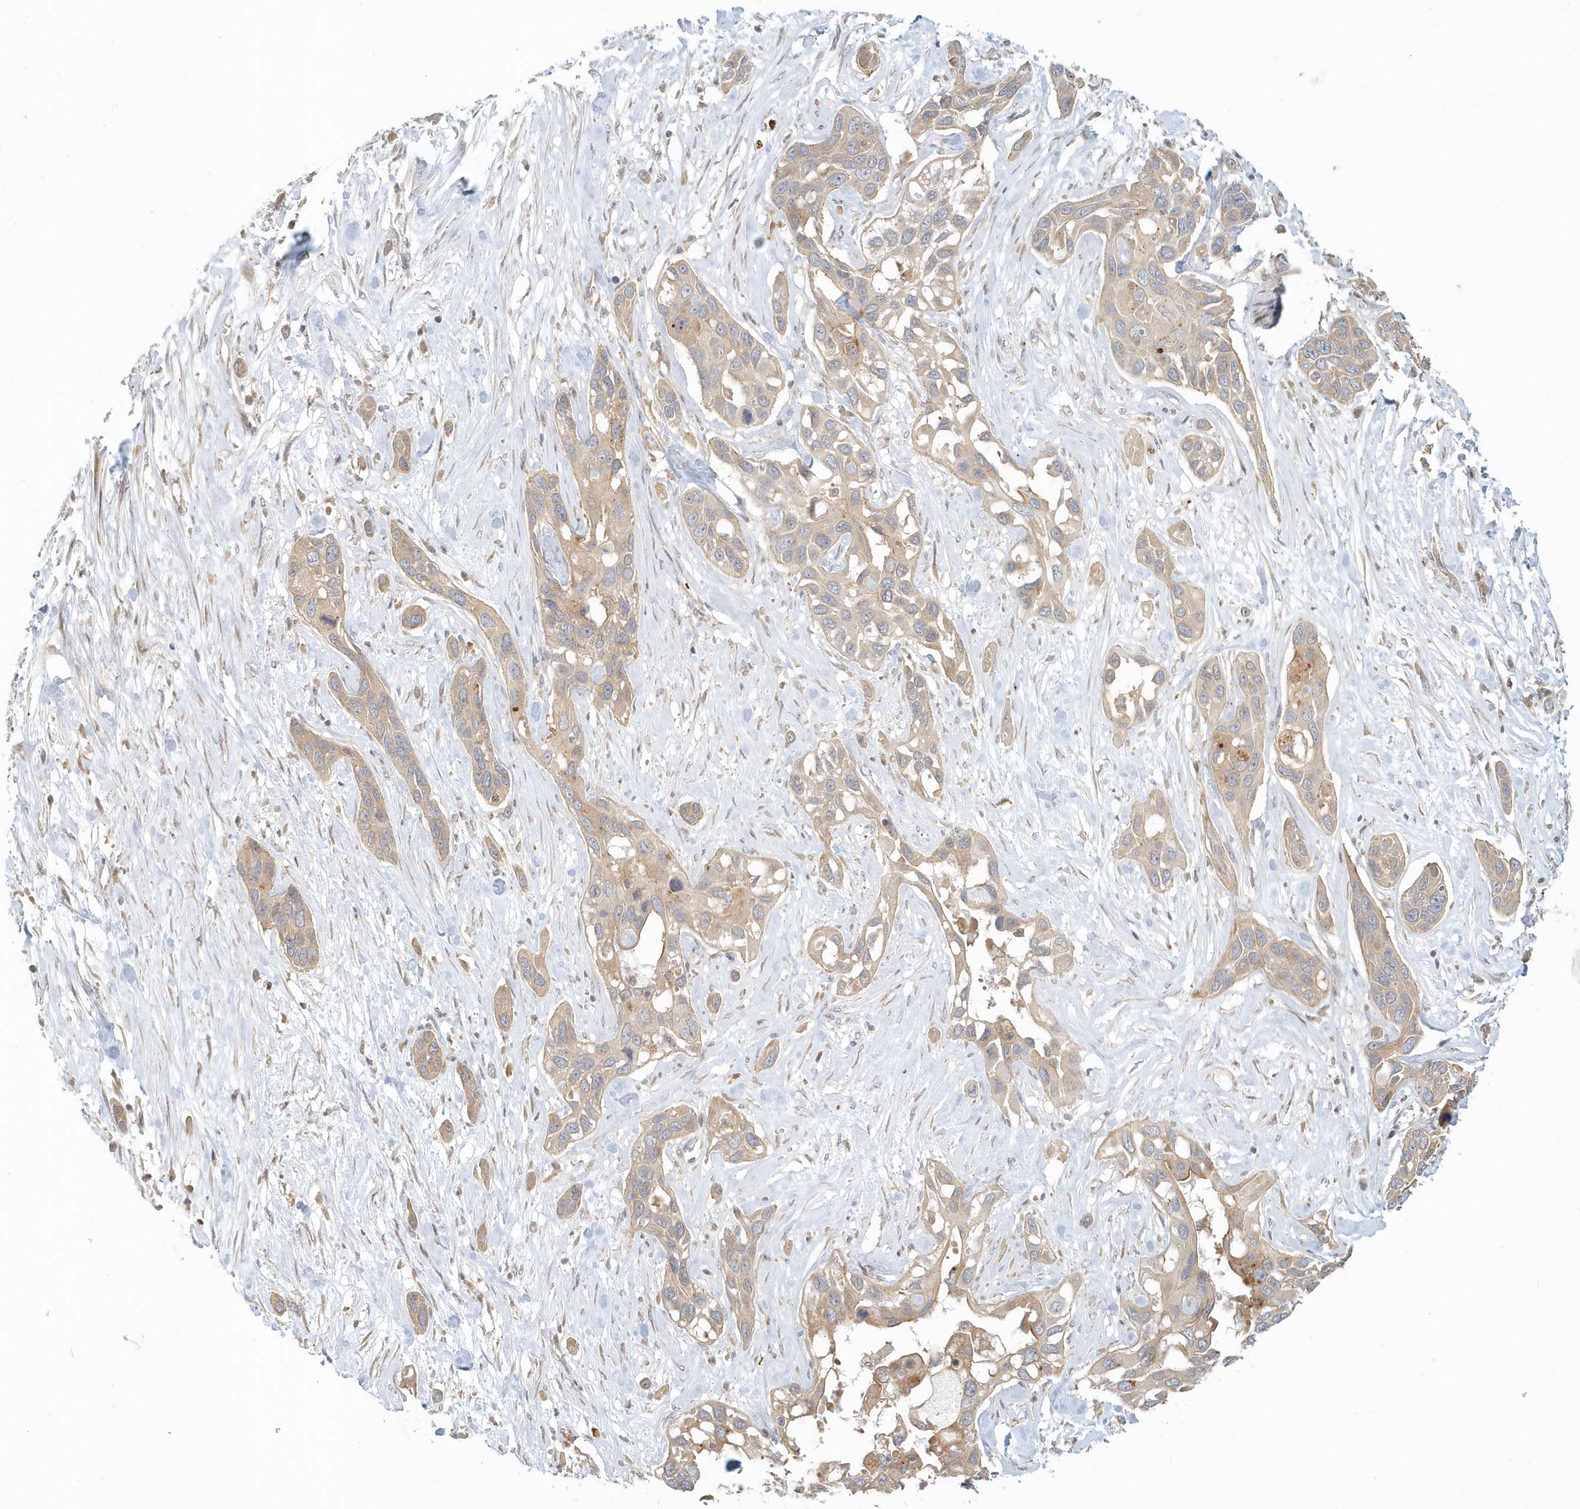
{"staining": {"intensity": "moderate", "quantity": ">75%", "location": "cytoplasmic/membranous"}, "tissue": "pancreatic cancer", "cell_type": "Tumor cells", "image_type": "cancer", "snomed": [{"axis": "morphology", "description": "Adenocarcinoma, NOS"}, {"axis": "topography", "description": "Pancreas"}], "caption": "Moderate cytoplasmic/membranous positivity is seen in approximately >75% of tumor cells in pancreatic cancer.", "gene": "NAPB", "patient": {"sex": "female", "age": 60}}